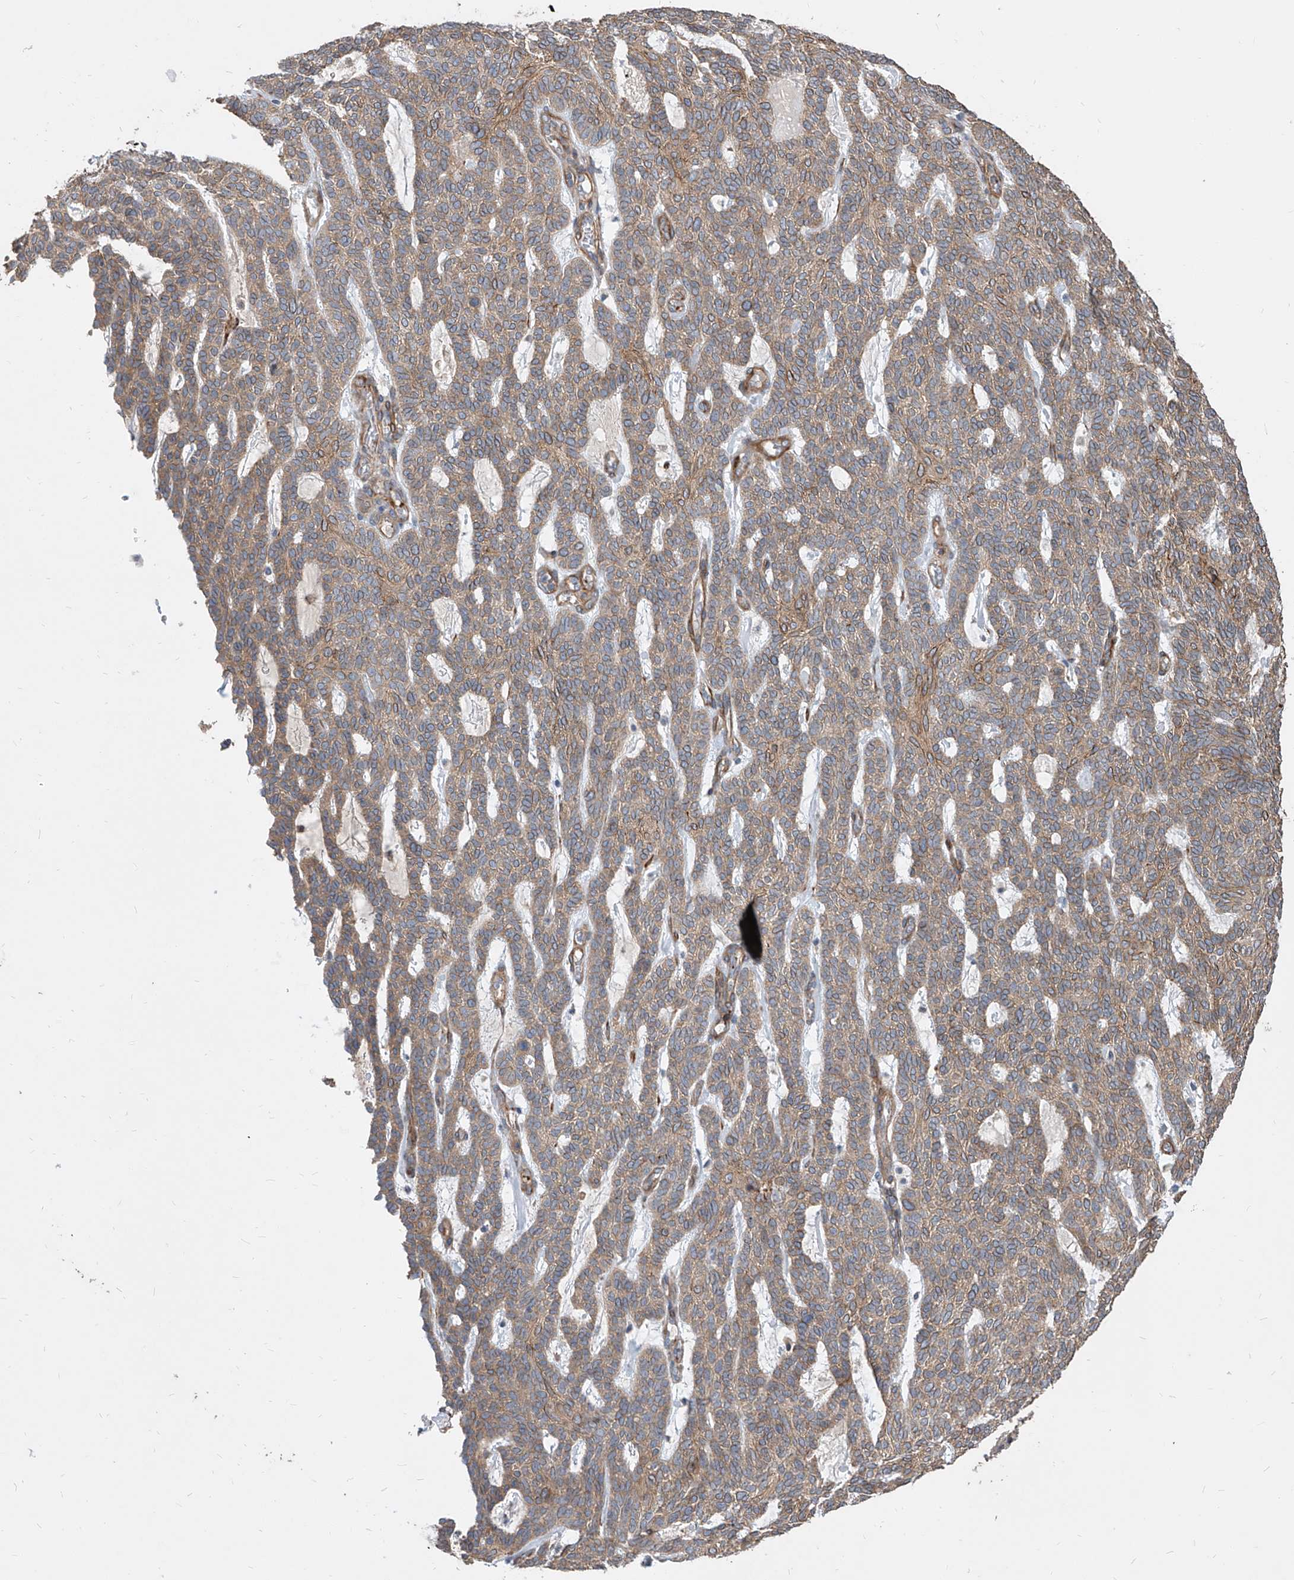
{"staining": {"intensity": "moderate", "quantity": ">75%", "location": "cytoplasmic/membranous"}, "tissue": "skin cancer", "cell_type": "Tumor cells", "image_type": "cancer", "snomed": [{"axis": "morphology", "description": "Squamous cell carcinoma, NOS"}, {"axis": "topography", "description": "Skin"}], "caption": "Squamous cell carcinoma (skin) stained with immunohistochemistry shows moderate cytoplasmic/membranous expression in approximately >75% of tumor cells. Nuclei are stained in blue.", "gene": "FAM83B", "patient": {"sex": "female", "age": 90}}